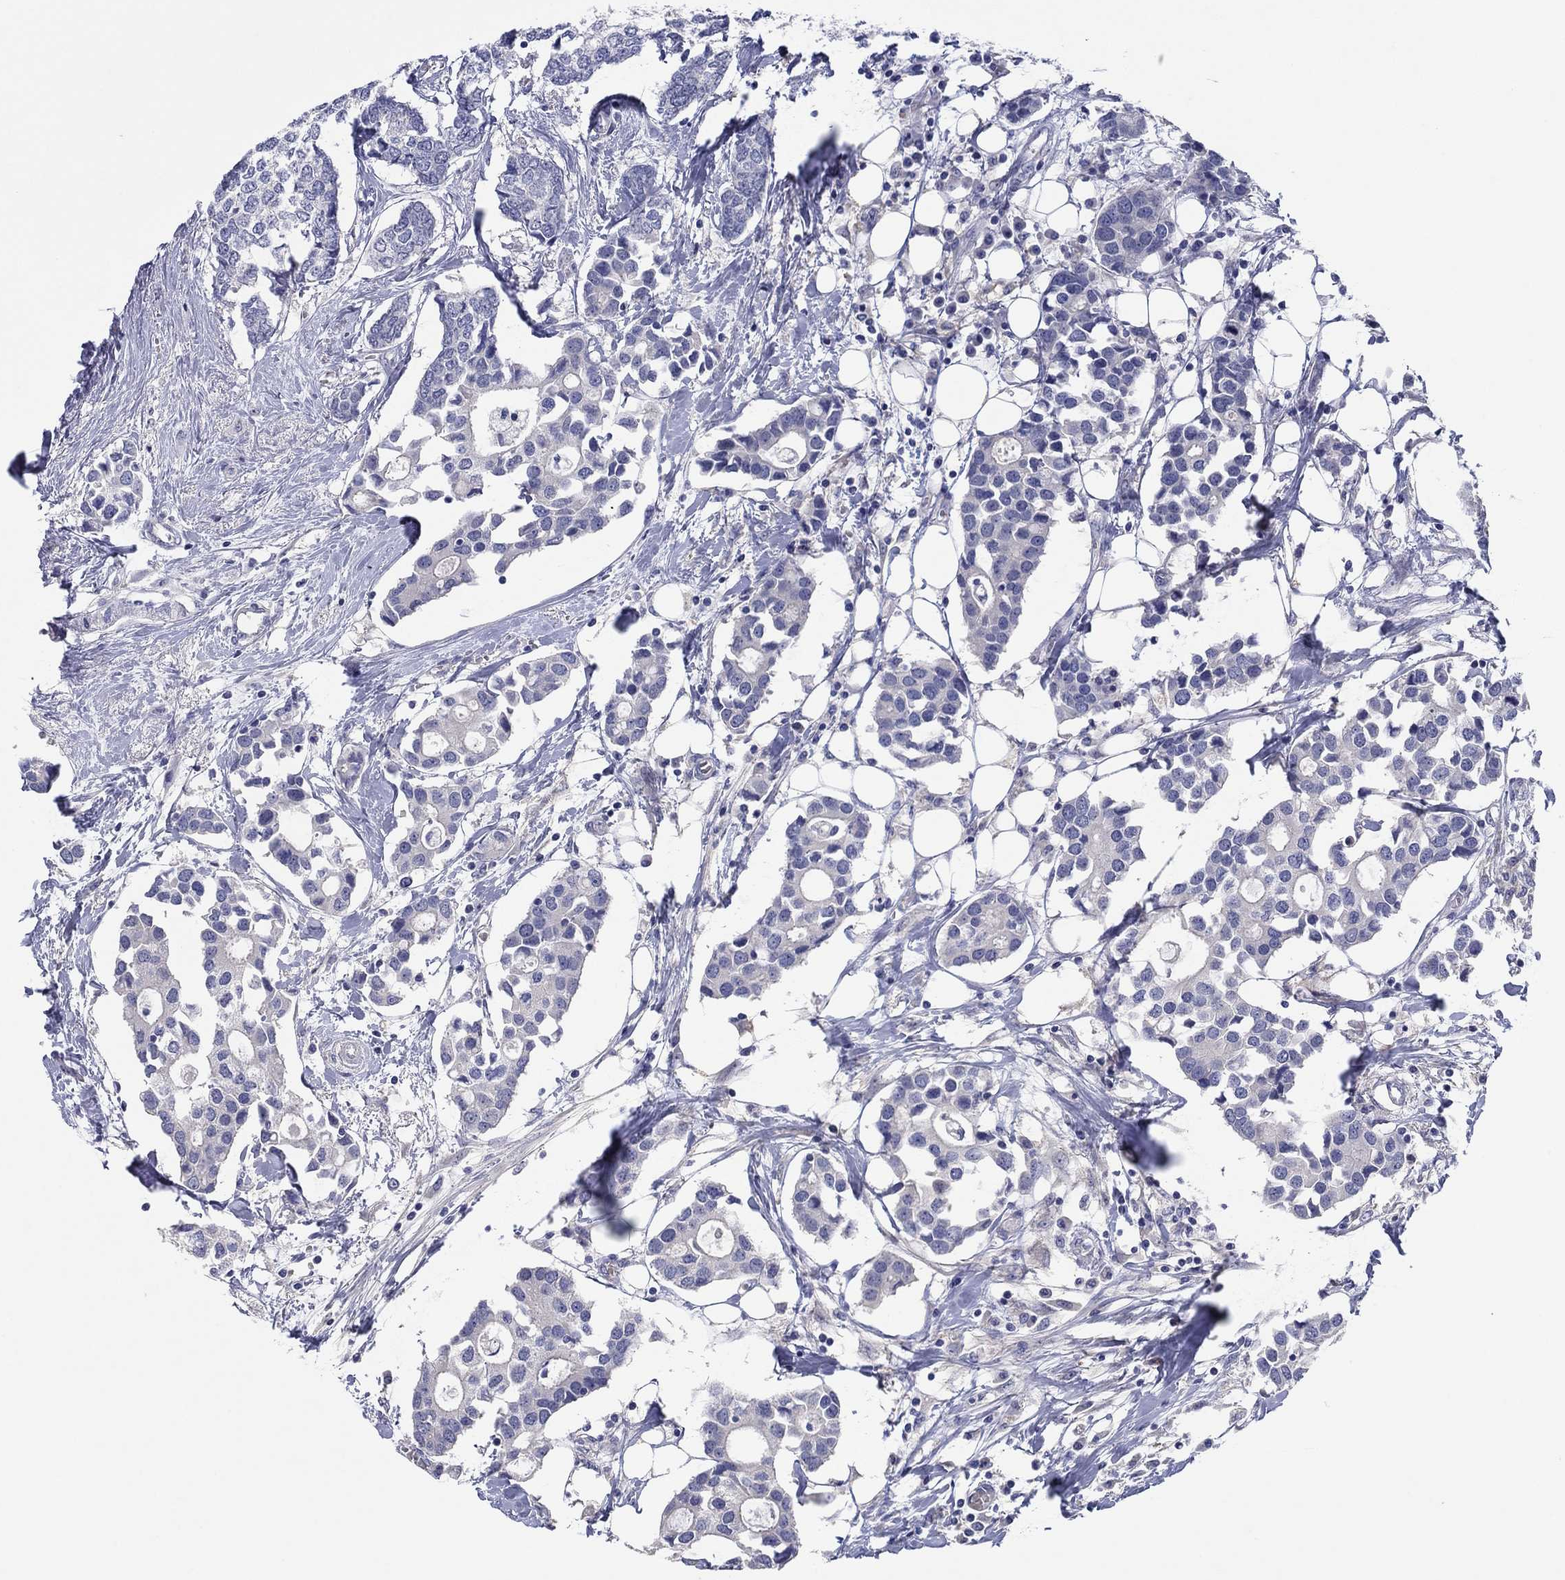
{"staining": {"intensity": "negative", "quantity": "none", "location": "none"}, "tissue": "breast cancer", "cell_type": "Tumor cells", "image_type": "cancer", "snomed": [{"axis": "morphology", "description": "Duct carcinoma"}, {"axis": "topography", "description": "Breast"}], "caption": "Tumor cells are negative for protein expression in human intraductal carcinoma (breast). (DAB (3,3'-diaminobenzidine) IHC visualized using brightfield microscopy, high magnification).", "gene": "HDC", "patient": {"sex": "female", "age": 83}}